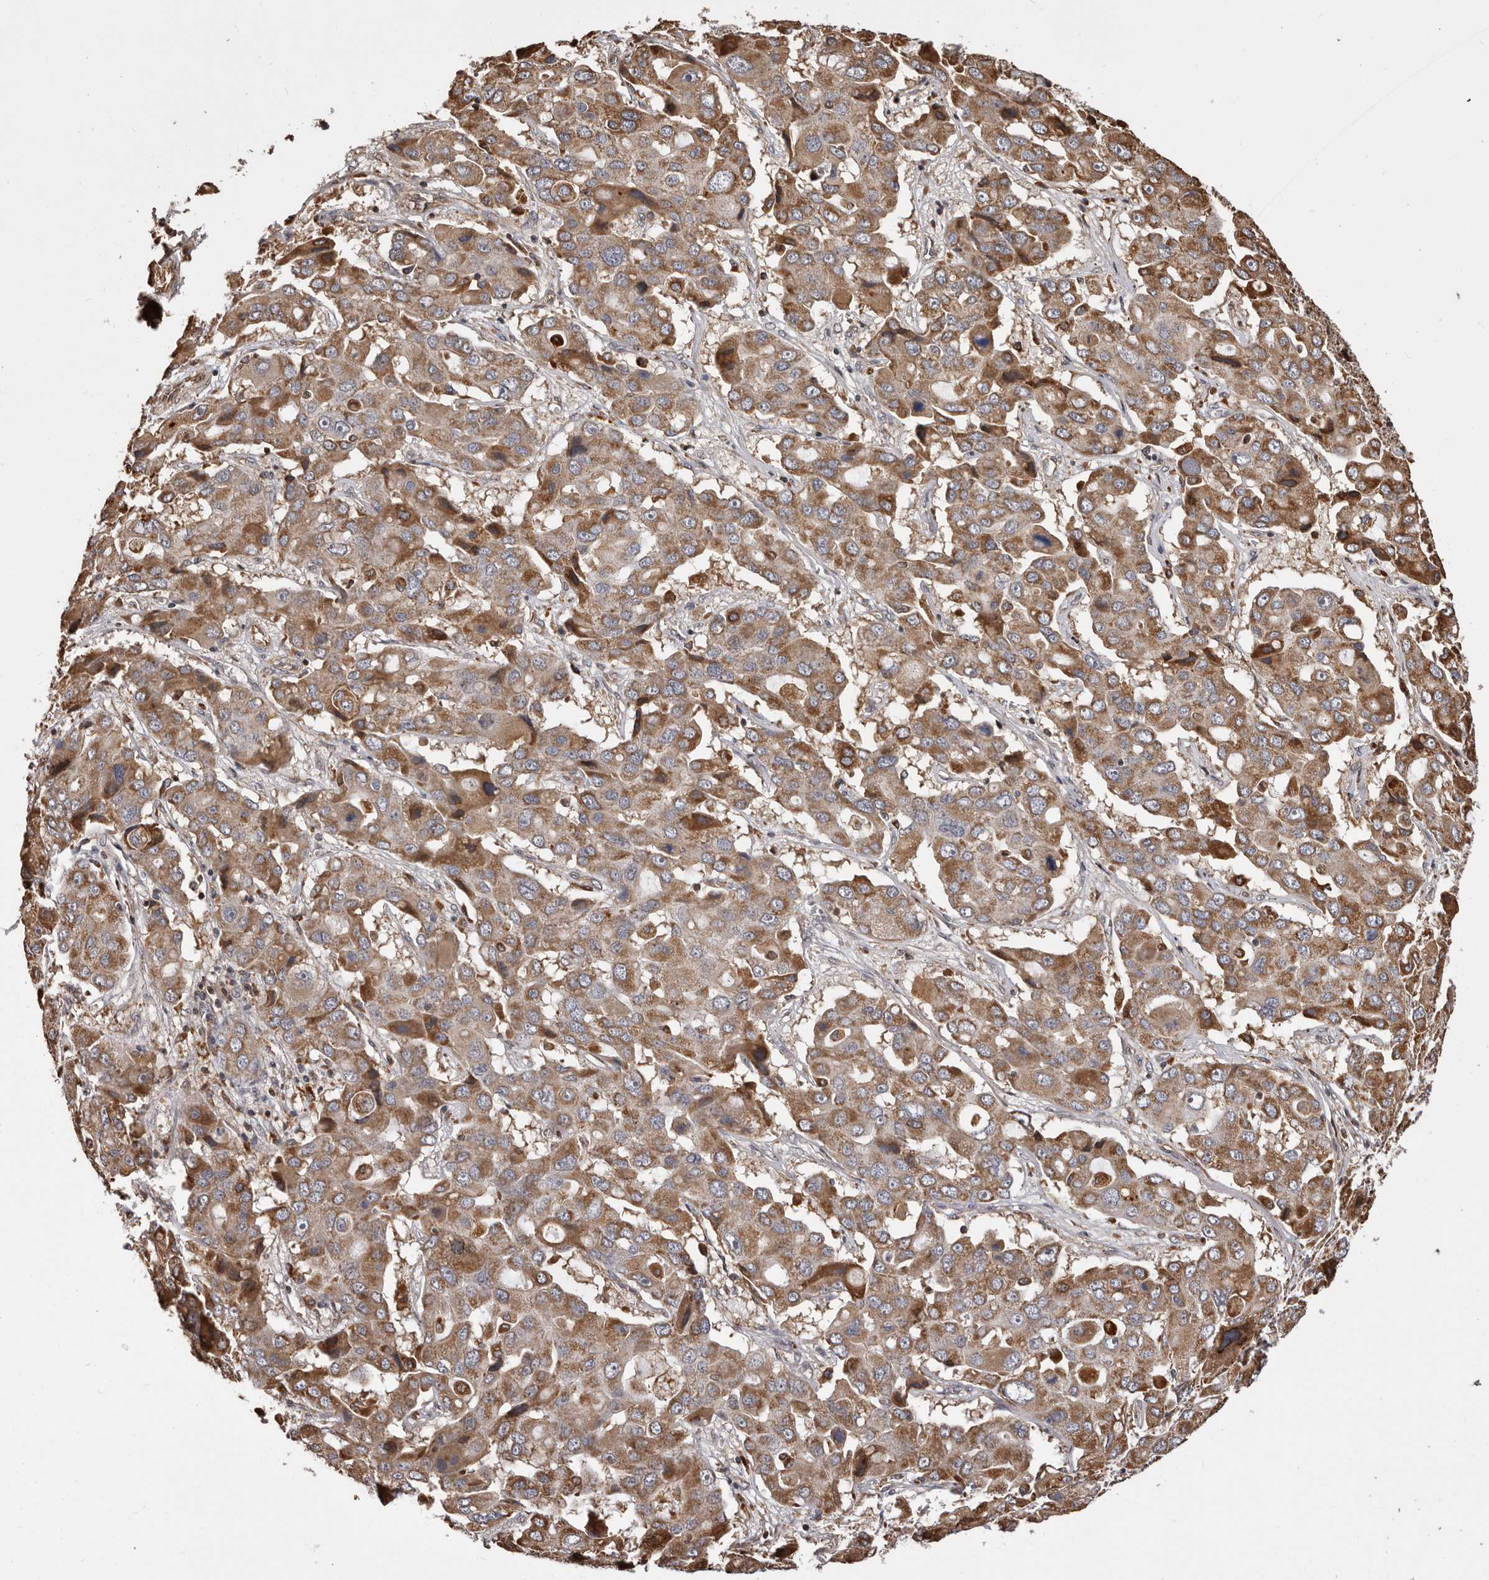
{"staining": {"intensity": "moderate", "quantity": ">75%", "location": "cytoplasmic/membranous"}, "tissue": "liver cancer", "cell_type": "Tumor cells", "image_type": "cancer", "snomed": [{"axis": "morphology", "description": "Cholangiocarcinoma"}, {"axis": "topography", "description": "Liver"}], "caption": "The image shows immunohistochemical staining of liver cholangiocarcinoma. There is moderate cytoplasmic/membranous expression is appreciated in approximately >75% of tumor cells. (brown staining indicates protein expression, while blue staining denotes nuclei).", "gene": "ALPK1", "patient": {"sex": "male", "age": 67}}